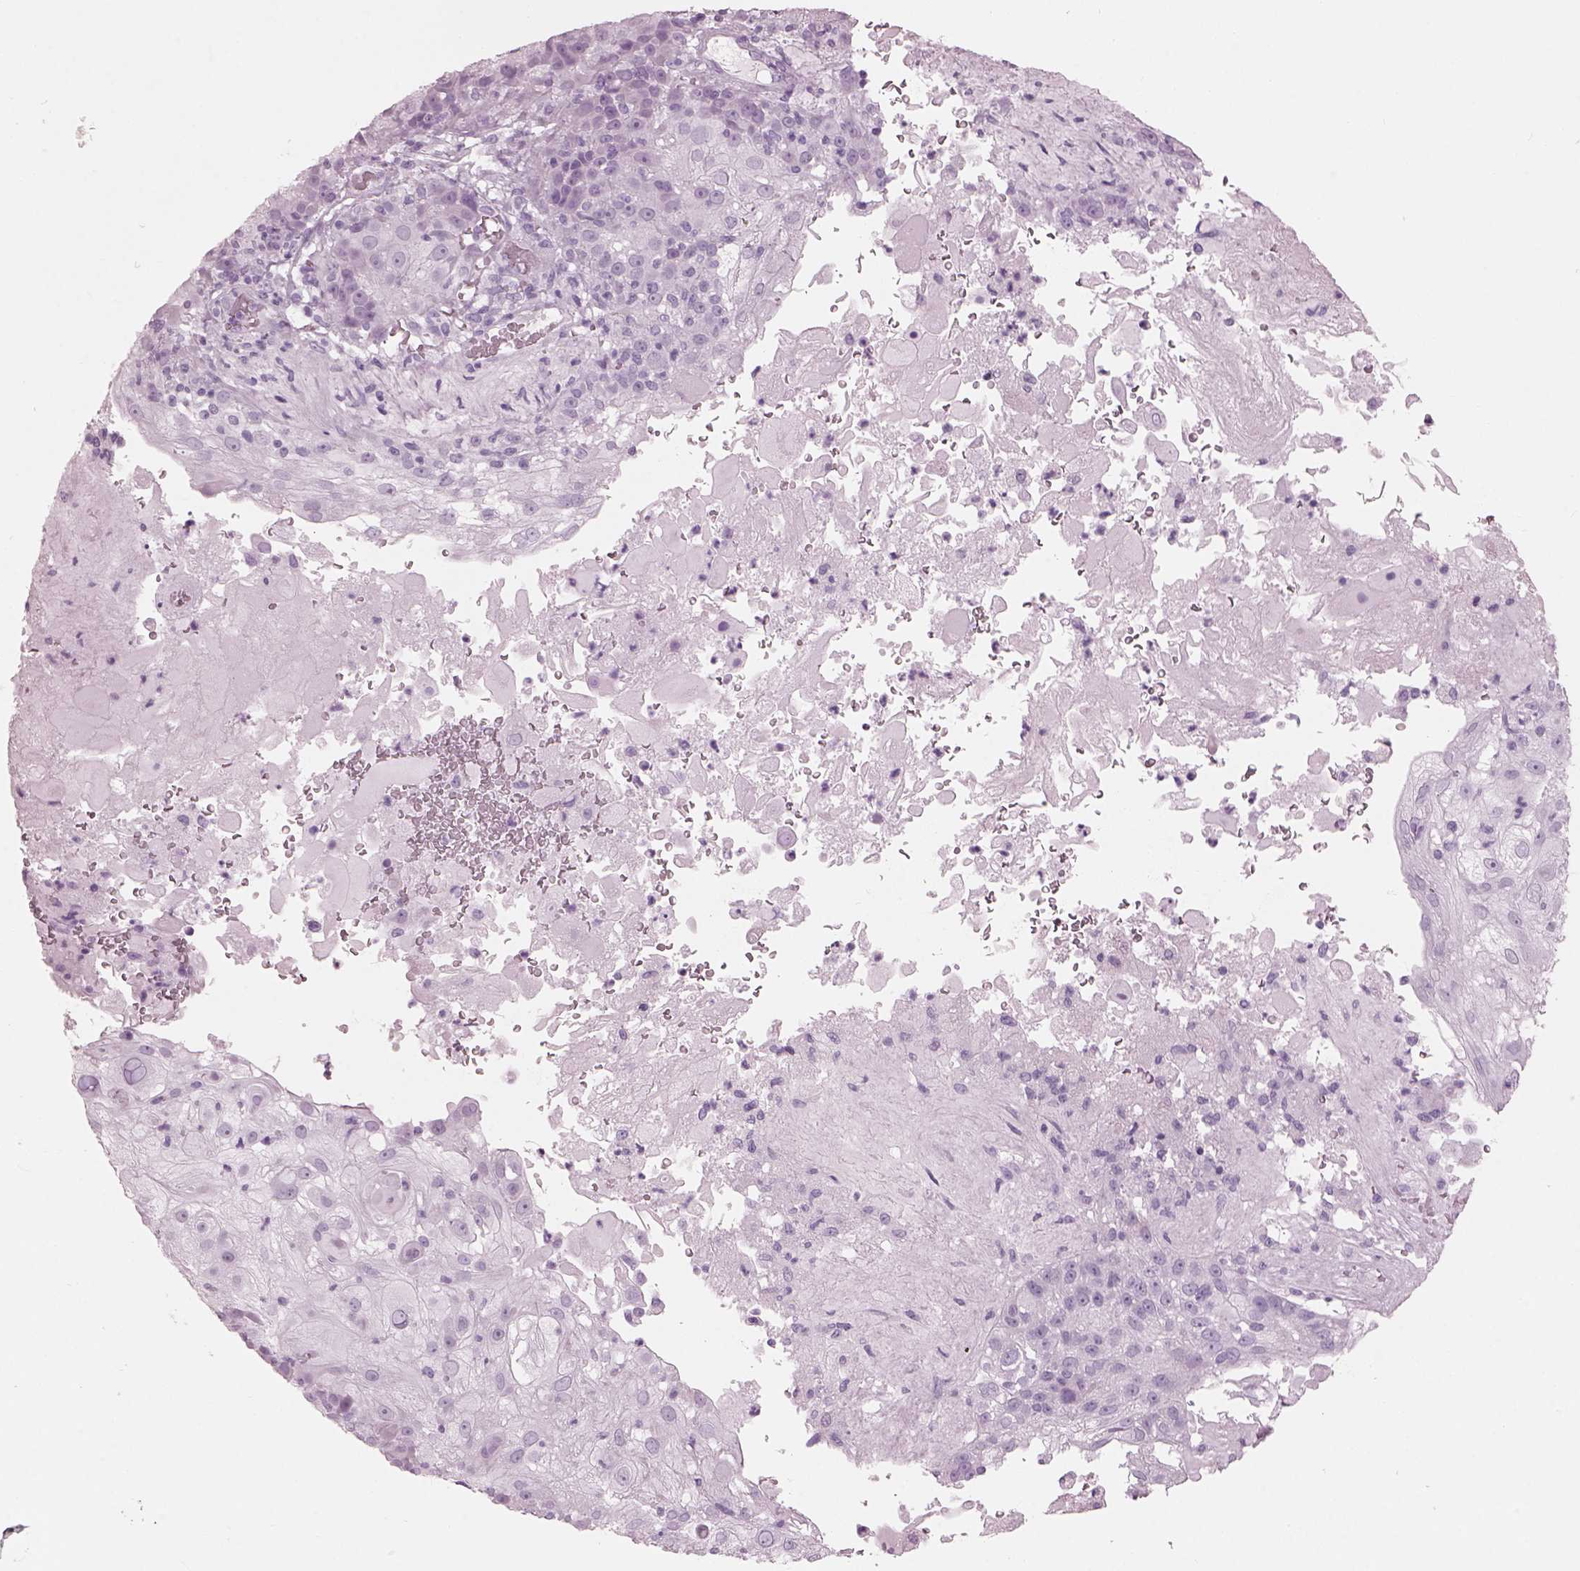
{"staining": {"intensity": "negative", "quantity": "none", "location": "none"}, "tissue": "skin cancer", "cell_type": "Tumor cells", "image_type": "cancer", "snomed": [{"axis": "morphology", "description": "Normal tissue, NOS"}, {"axis": "morphology", "description": "Squamous cell carcinoma, NOS"}, {"axis": "topography", "description": "Skin"}], "caption": "A histopathology image of human skin cancer (squamous cell carcinoma) is negative for staining in tumor cells.", "gene": "HYDIN", "patient": {"sex": "female", "age": 83}}